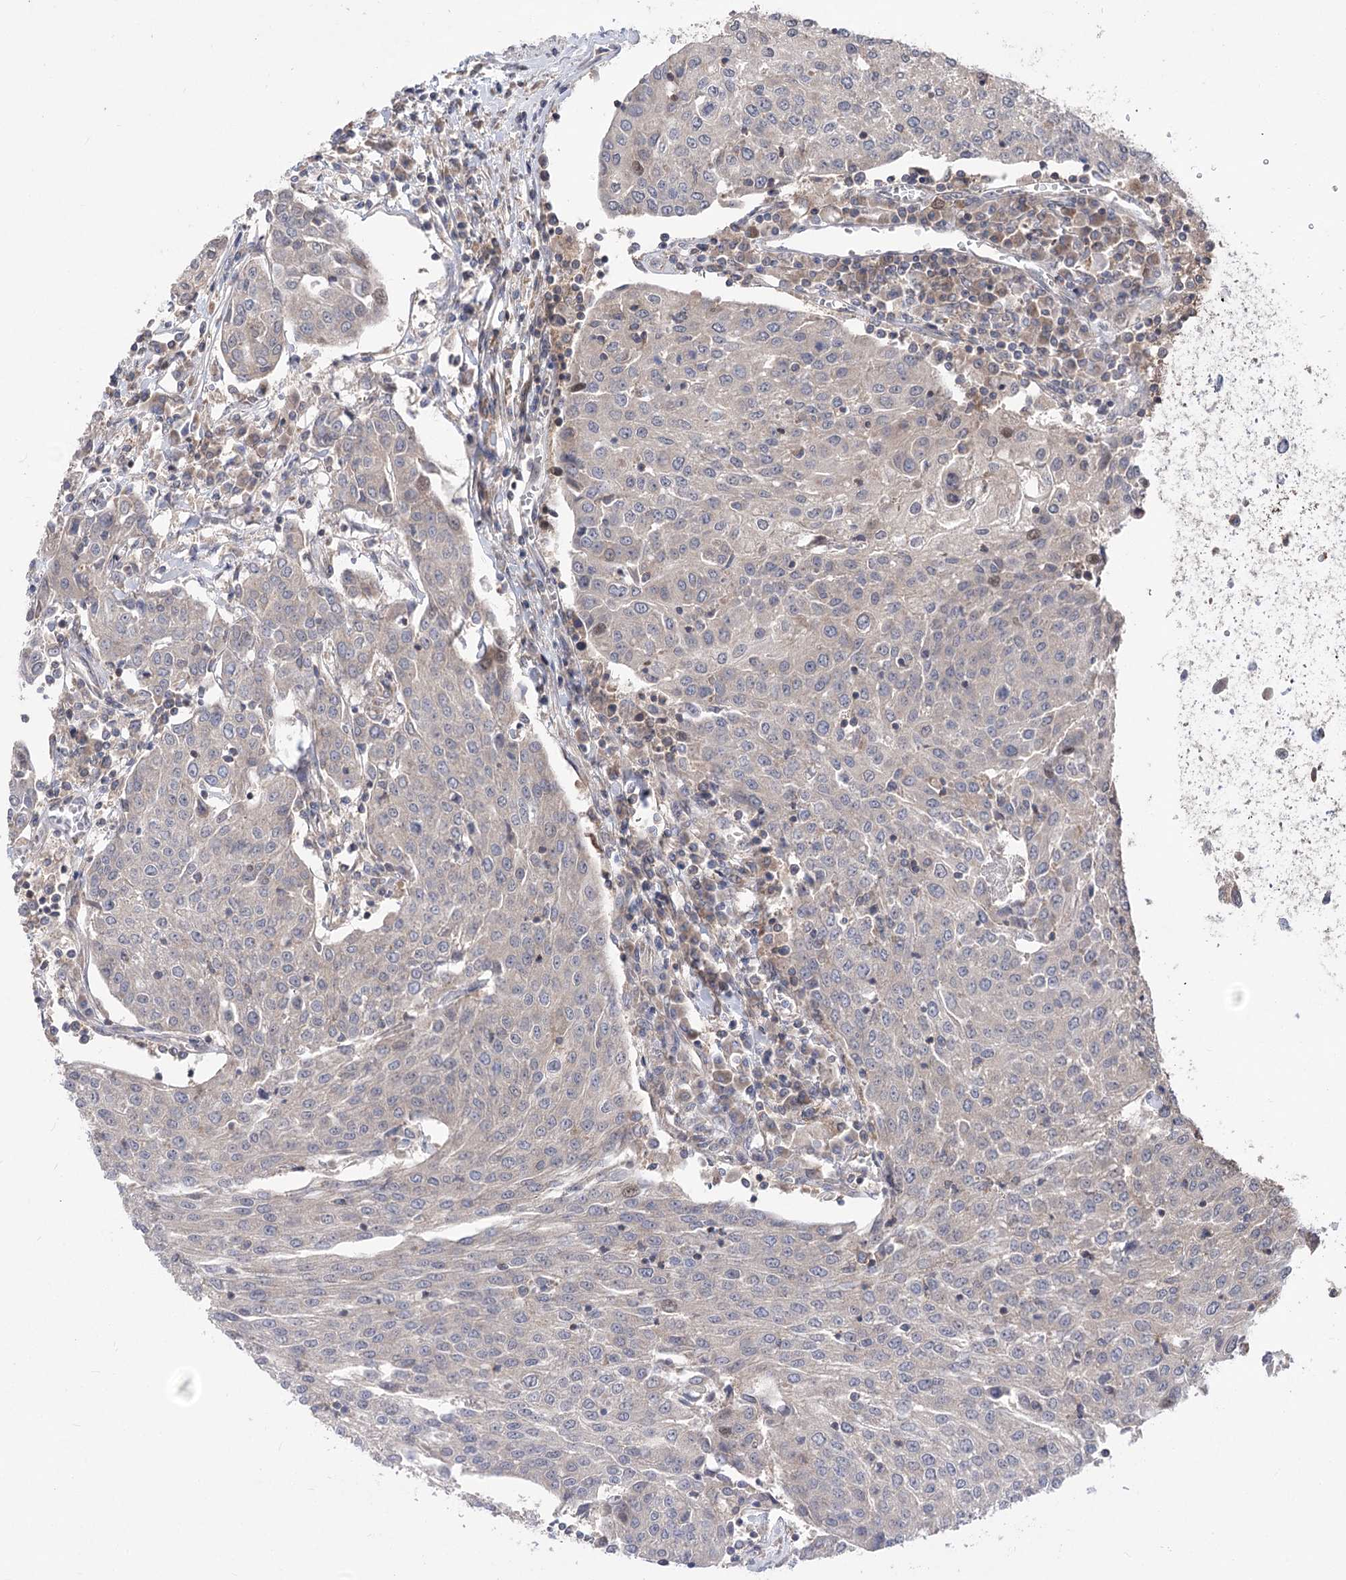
{"staining": {"intensity": "weak", "quantity": "<25%", "location": "cytoplasmic/membranous"}, "tissue": "urothelial cancer", "cell_type": "Tumor cells", "image_type": "cancer", "snomed": [{"axis": "morphology", "description": "Urothelial carcinoma, High grade"}, {"axis": "topography", "description": "Urinary bladder"}], "caption": "The micrograph shows no significant expression in tumor cells of urothelial cancer.", "gene": "XYLB", "patient": {"sex": "female", "age": 85}}